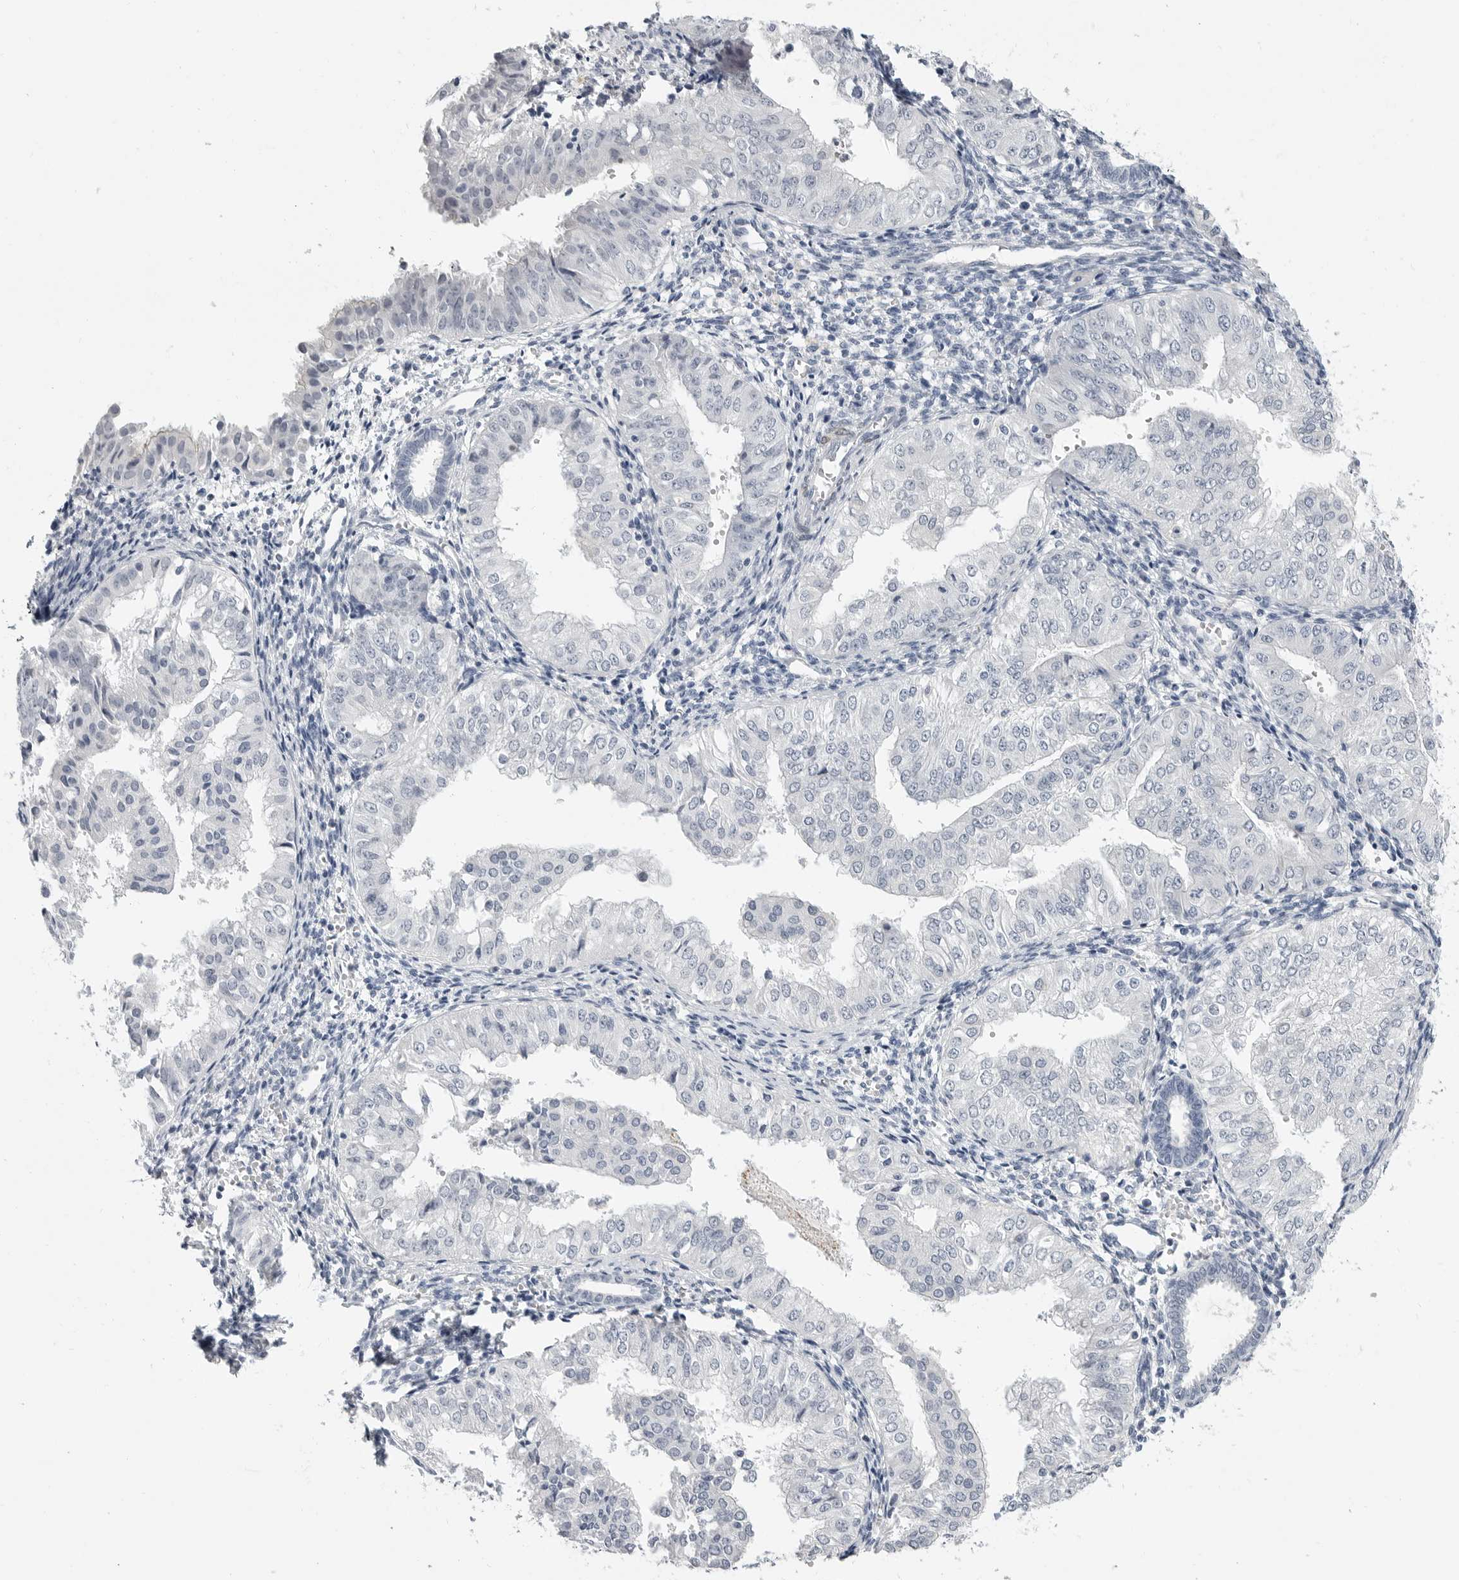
{"staining": {"intensity": "negative", "quantity": "none", "location": "none"}, "tissue": "endometrial cancer", "cell_type": "Tumor cells", "image_type": "cancer", "snomed": [{"axis": "morphology", "description": "Normal tissue, NOS"}, {"axis": "morphology", "description": "Adenocarcinoma, NOS"}, {"axis": "topography", "description": "Endometrium"}], "caption": "This is a photomicrograph of IHC staining of adenocarcinoma (endometrial), which shows no expression in tumor cells.", "gene": "PLN", "patient": {"sex": "female", "age": 53}}